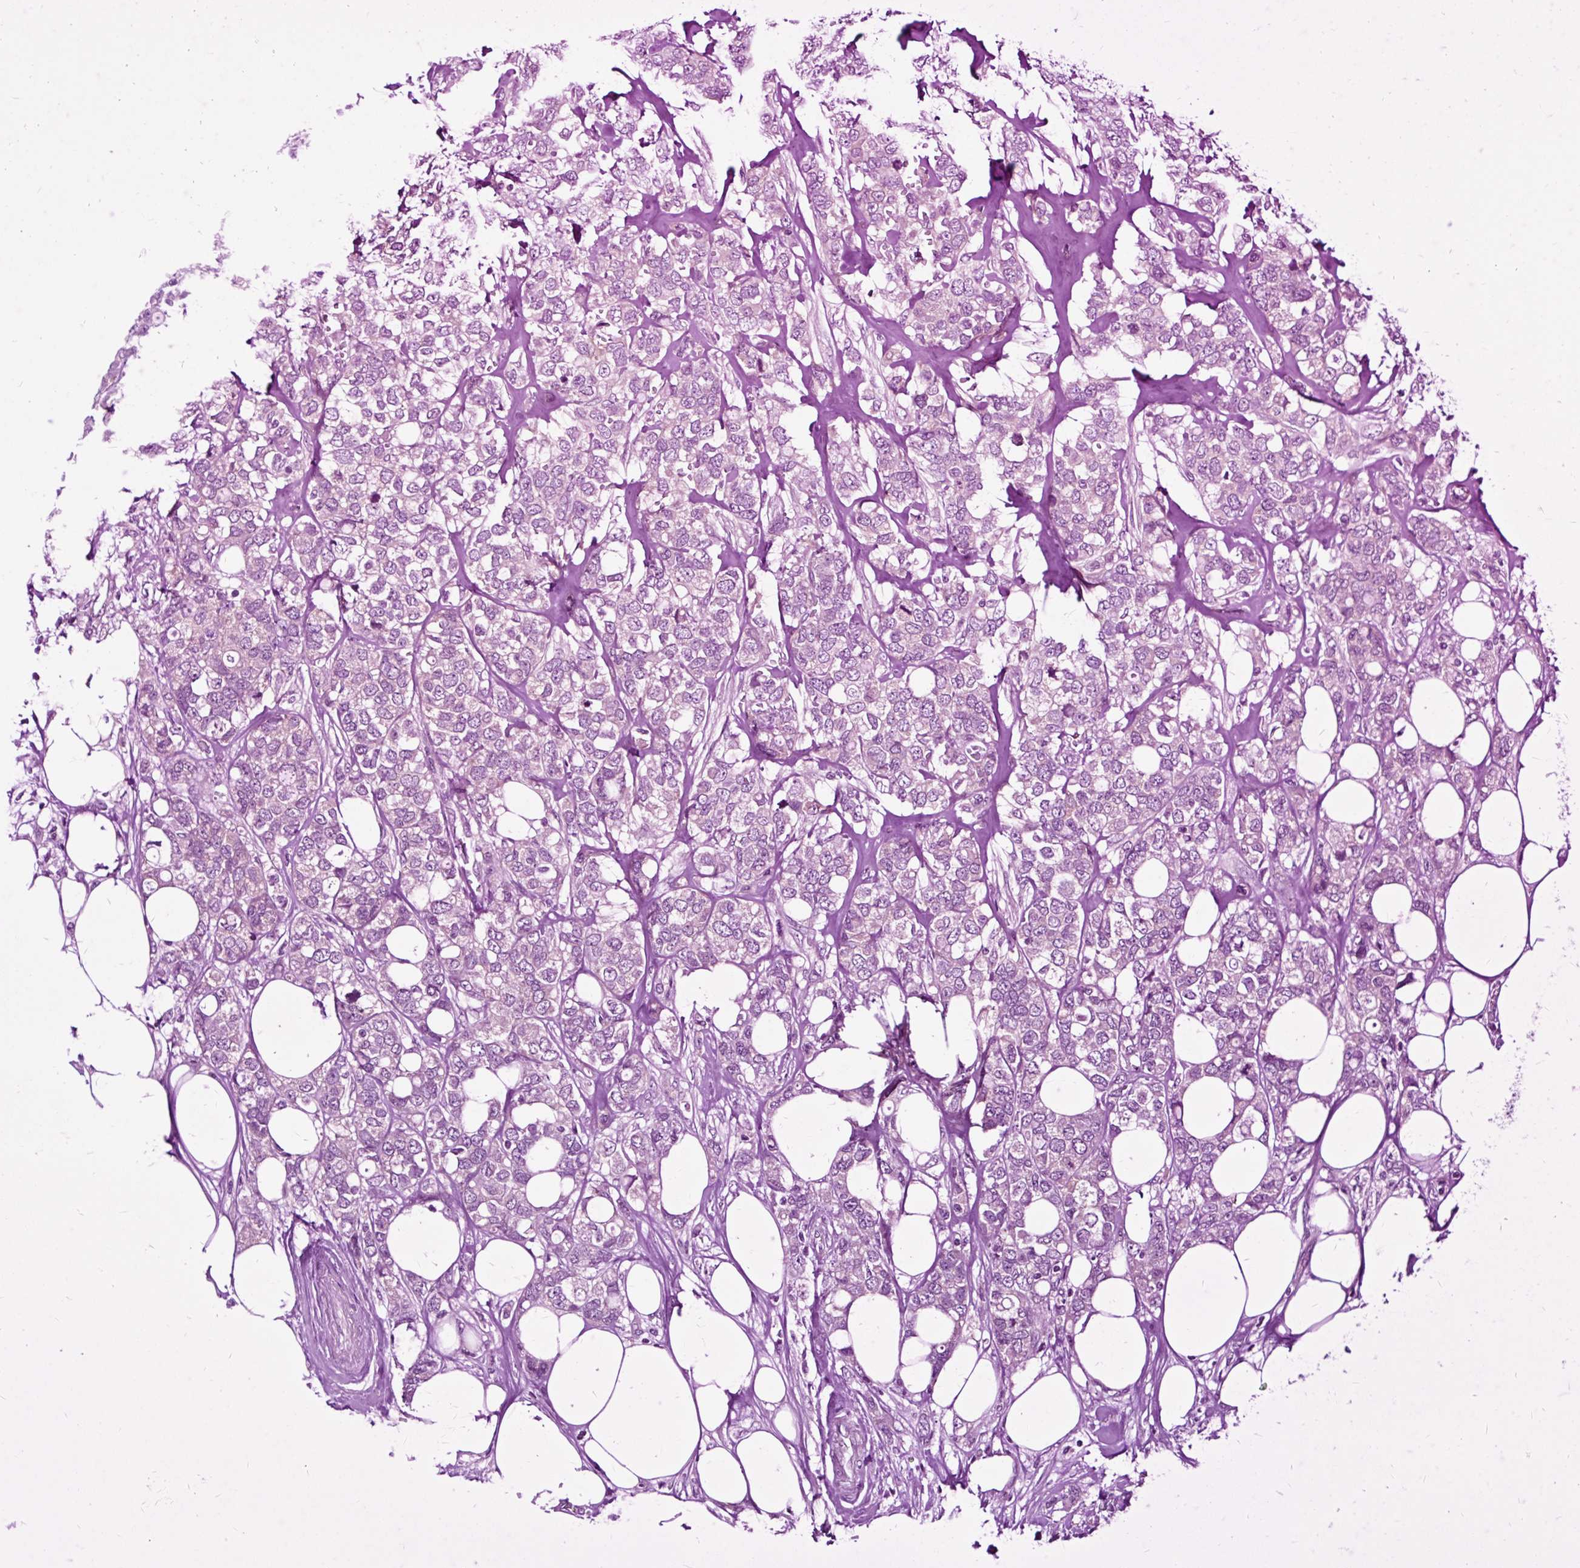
{"staining": {"intensity": "negative", "quantity": "none", "location": "none"}, "tissue": "breast cancer", "cell_type": "Tumor cells", "image_type": "cancer", "snomed": [{"axis": "morphology", "description": "Lobular carcinoma"}, {"axis": "topography", "description": "Breast"}], "caption": "An IHC micrograph of breast cancer is shown. There is no staining in tumor cells of breast cancer. Brightfield microscopy of immunohistochemistry stained with DAB (3,3'-diaminobenzidine) (brown) and hematoxylin (blue), captured at high magnification.", "gene": "FAM153A", "patient": {"sex": "female", "age": 91}}